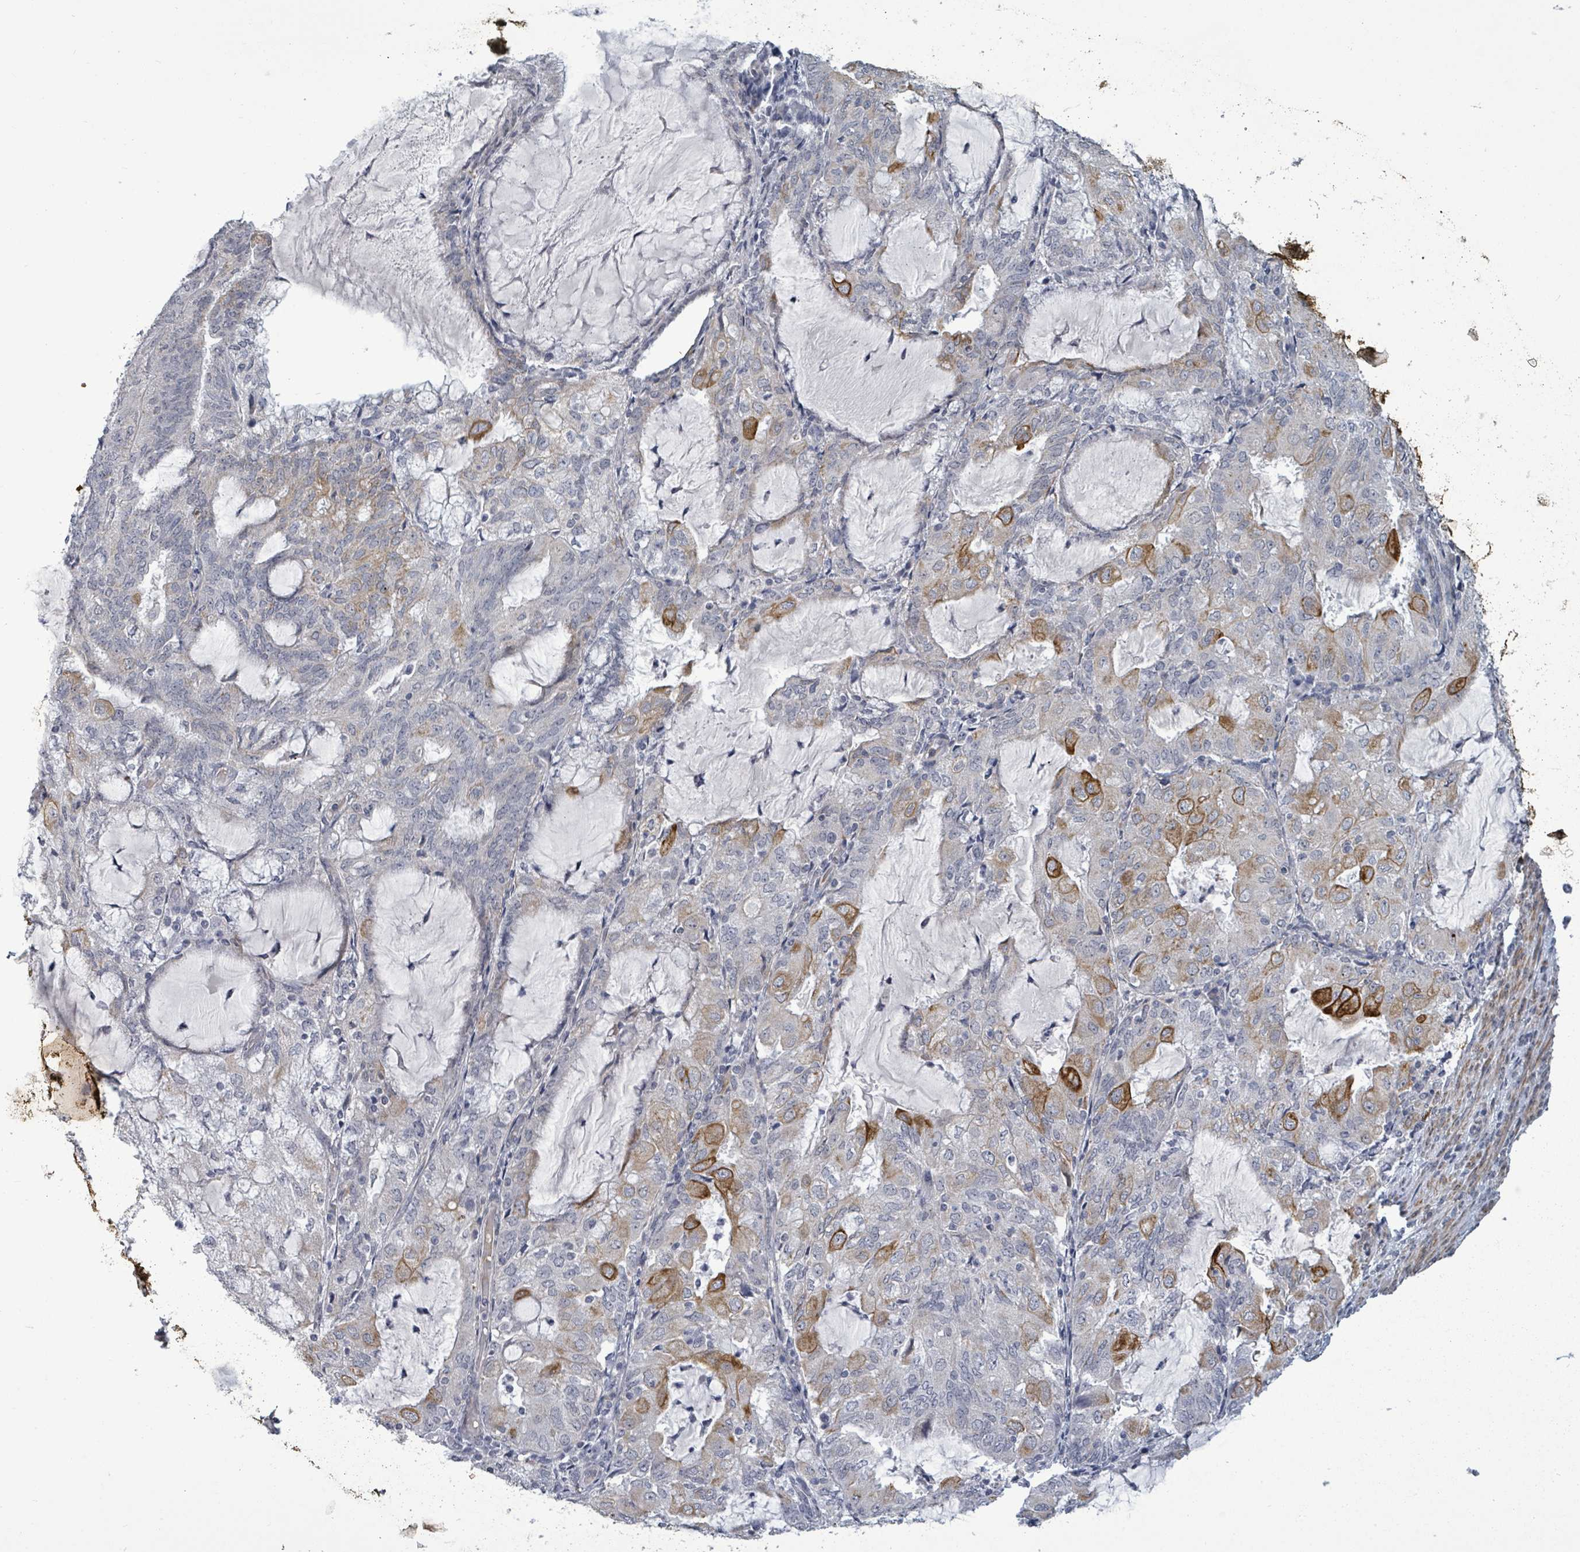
{"staining": {"intensity": "strong", "quantity": "<25%", "location": "cytoplasmic/membranous"}, "tissue": "endometrial cancer", "cell_type": "Tumor cells", "image_type": "cancer", "snomed": [{"axis": "morphology", "description": "Adenocarcinoma, NOS"}, {"axis": "topography", "description": "Endometrium"}], "caption": "Protein staining of endometrial adenocarcinoma tissue demonstrates strong cytoplasmic/membranous expression in about <25% of tumor cells. (DAB (3,3'-diaminobenzidine) IHC with brightfield microscopy, high magnification).", "gene": "PTPN20", "patient": {"sex": "female", "age": 81}}